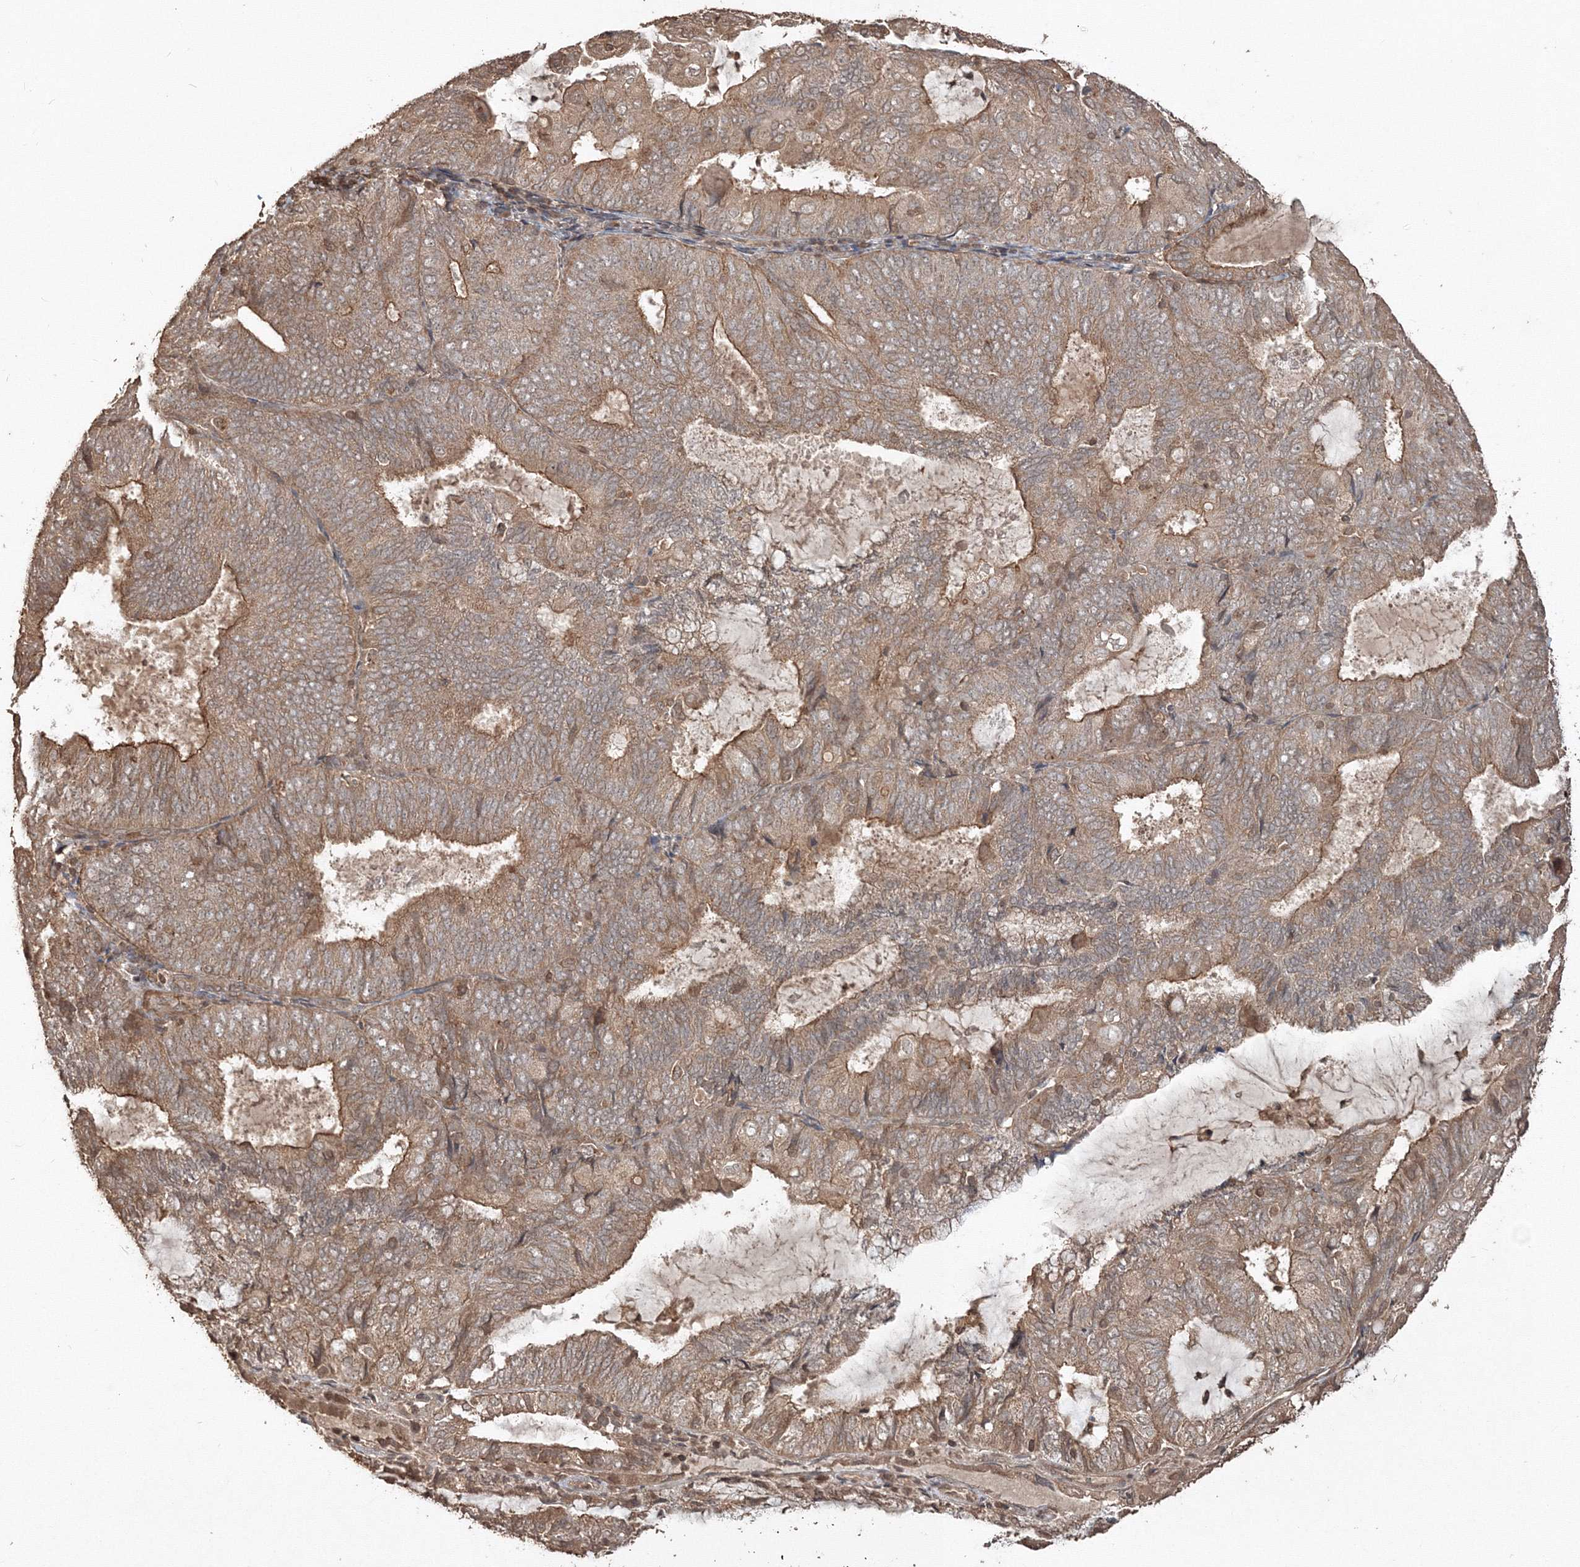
{"staining": {"intensity": "moderate", "quantity": "25%-75%", "location": "cytoplasmic/membranous"}, "tissue": "endometrial cancer", "cell_type": "Tumor cells", "image_type": "cancer", "snomed": [{"axis": "morphology", "description": "Adenocarcinoma, NOS"}, {"axis": "topography", "description": "Endometrium"}], "caption": "This is a photomicrograph of immunohistochemistry staining of adenocarcinoma (endometrial), which shows moderate positivity in the cytoplasmic/membranous of tumor cells.", "gene": "CCDC122", "patient": {"sex": "female", "age": 81}}